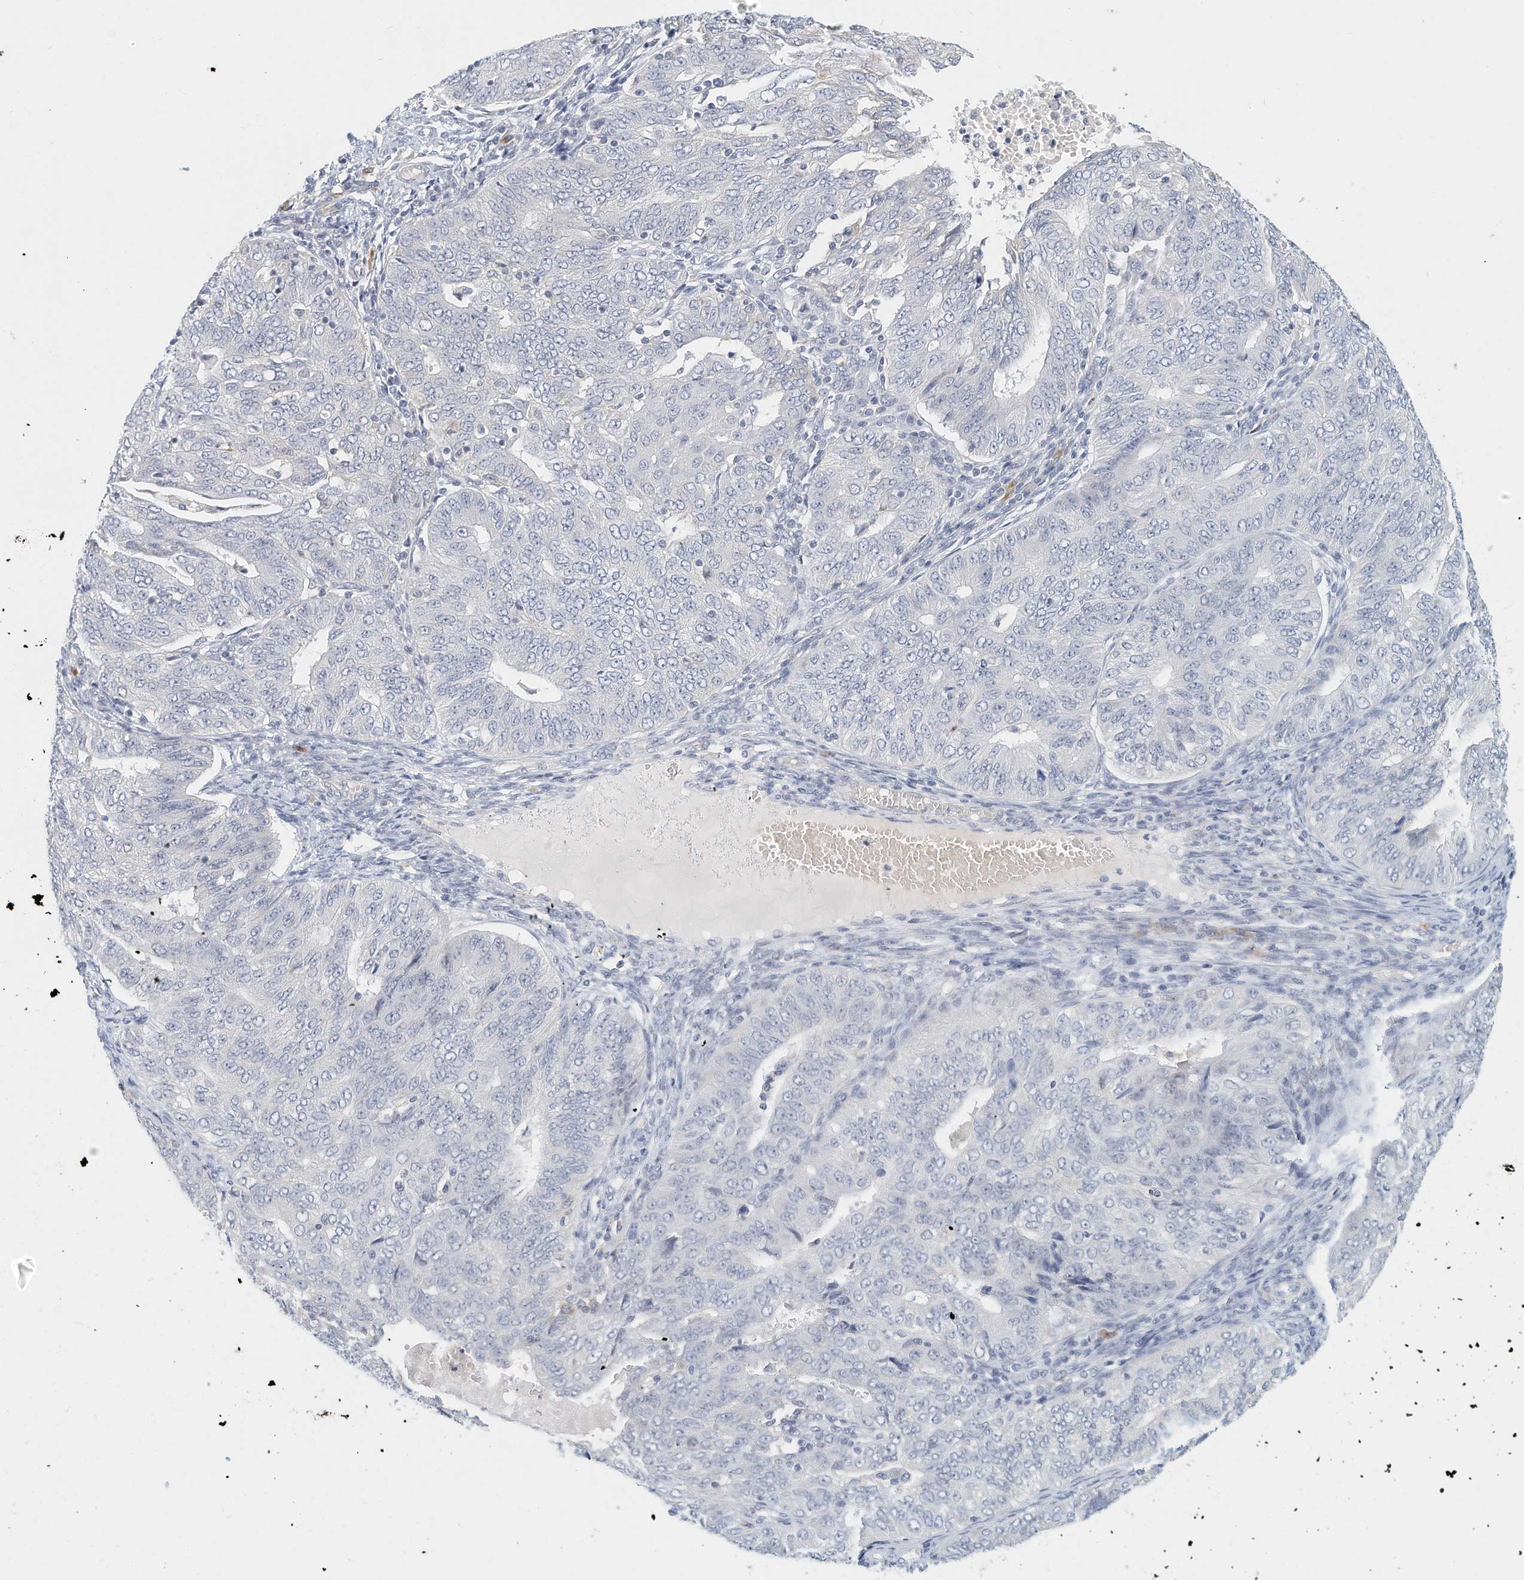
{"staining": {"intensity": "negative", "quantity": "none", "location": "none"}, "tissue": "endometrial cancer", "cell_type": "Tumor cells", "image_type": "cancer", "snomed": [{"axis": "morphology", "description": "Adenocarcinoma, NOS"}, {"axis": "topography", "description": "Endometrium"}], "caption": "Endometrial cancer was stained to show a protein in brown. There is no significant staining in tumor cells.", "gene": "MICAL1", "patient": {"sex": "female", "age": 32}}